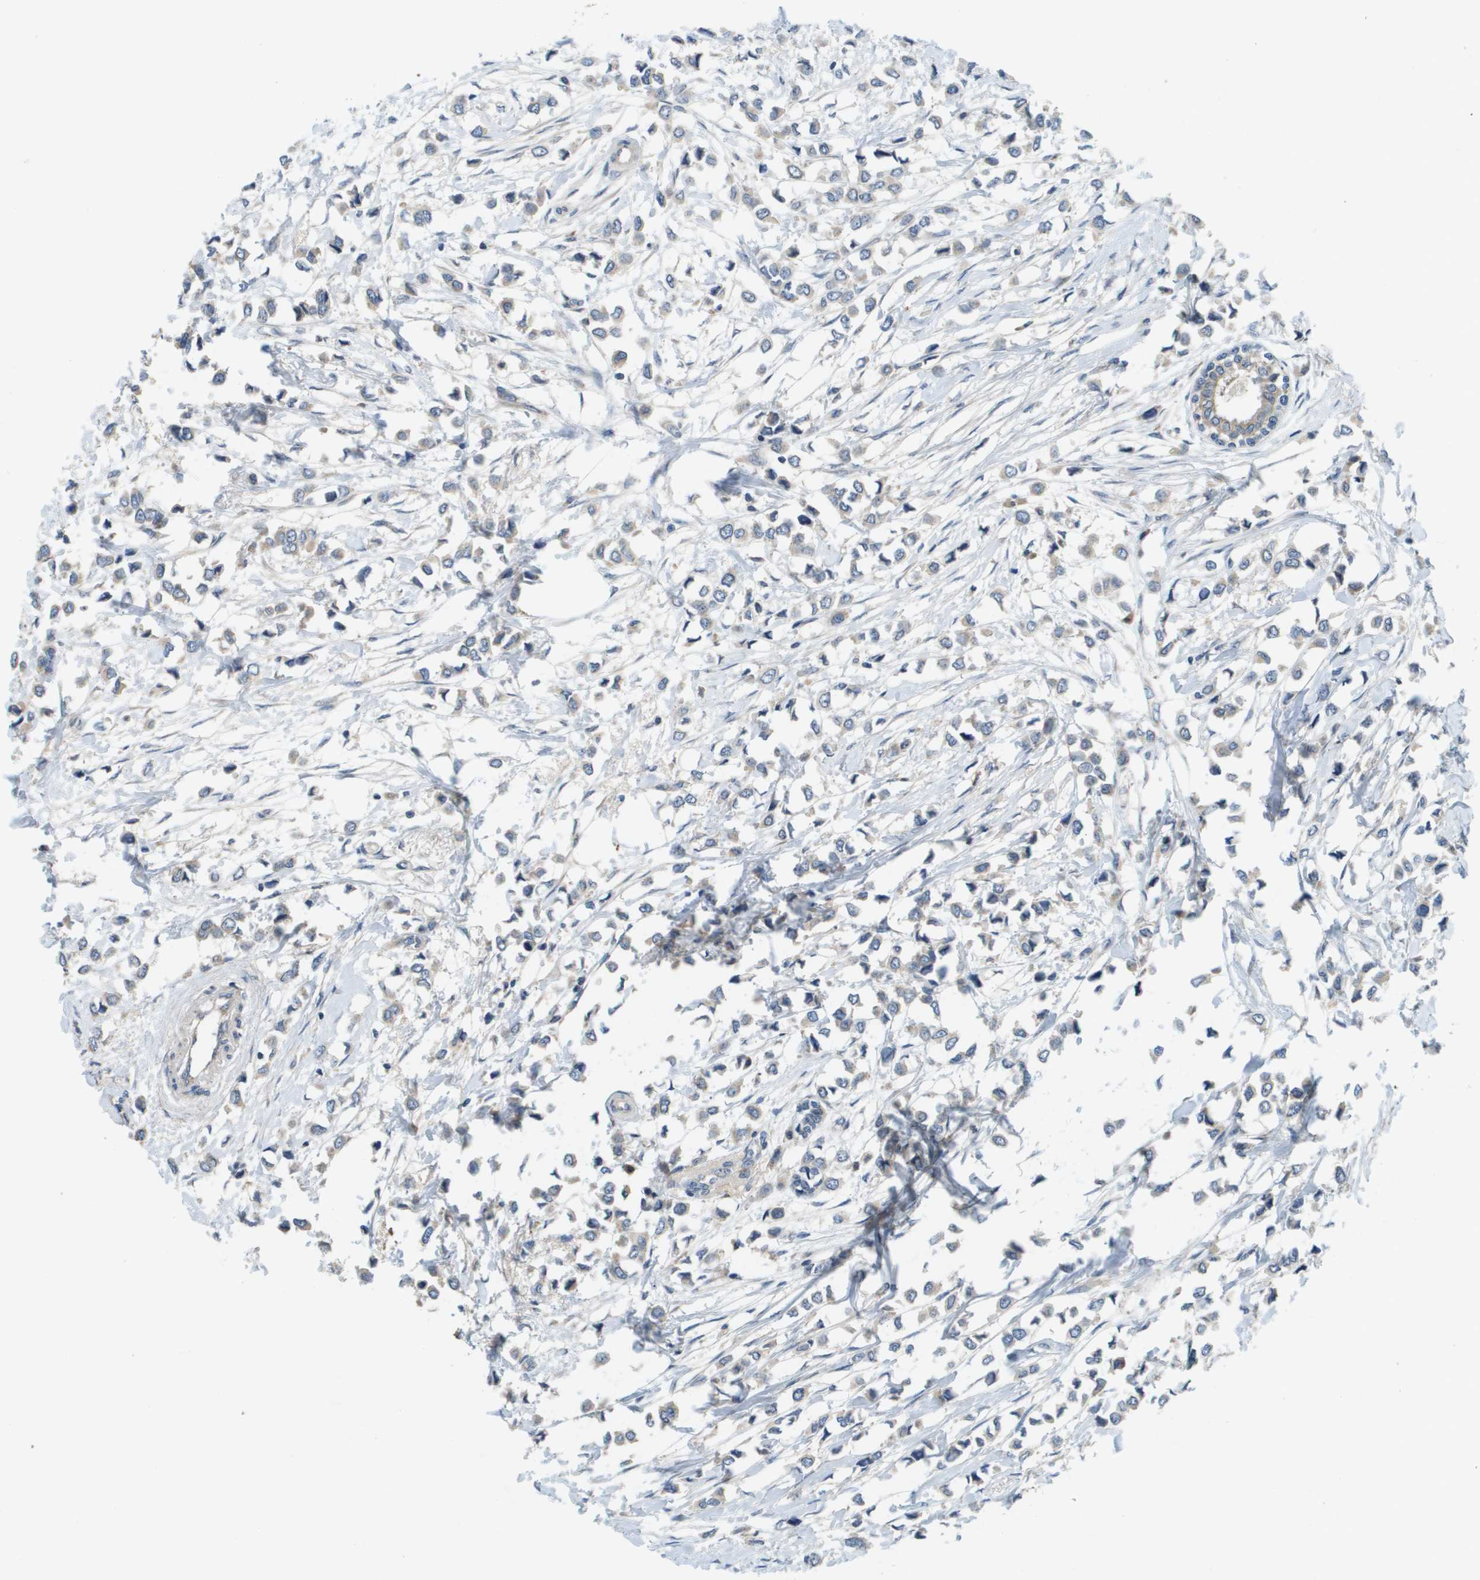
{"staining": {"intensity": "weak", "quantity": "25%-75%", "location": "cytoplasmic/membranous"}, "tissue": "breast cancer", "cell_type": "Tumor cells", "image_type": "cancer", "snomed": [{"axis": "morphology", "description": "Lobular carcinoma"}, {"axis": "topography", "description": "Breast"}], "caption": "Tumor cells reveal low levels of weak cytoplasmic/membranous staining in approximately 25%-75% of cells in breast cancer (lobular carcinoma).", "gene": "SLC25A20", "patient": {"sex": "female", "age": 51}}